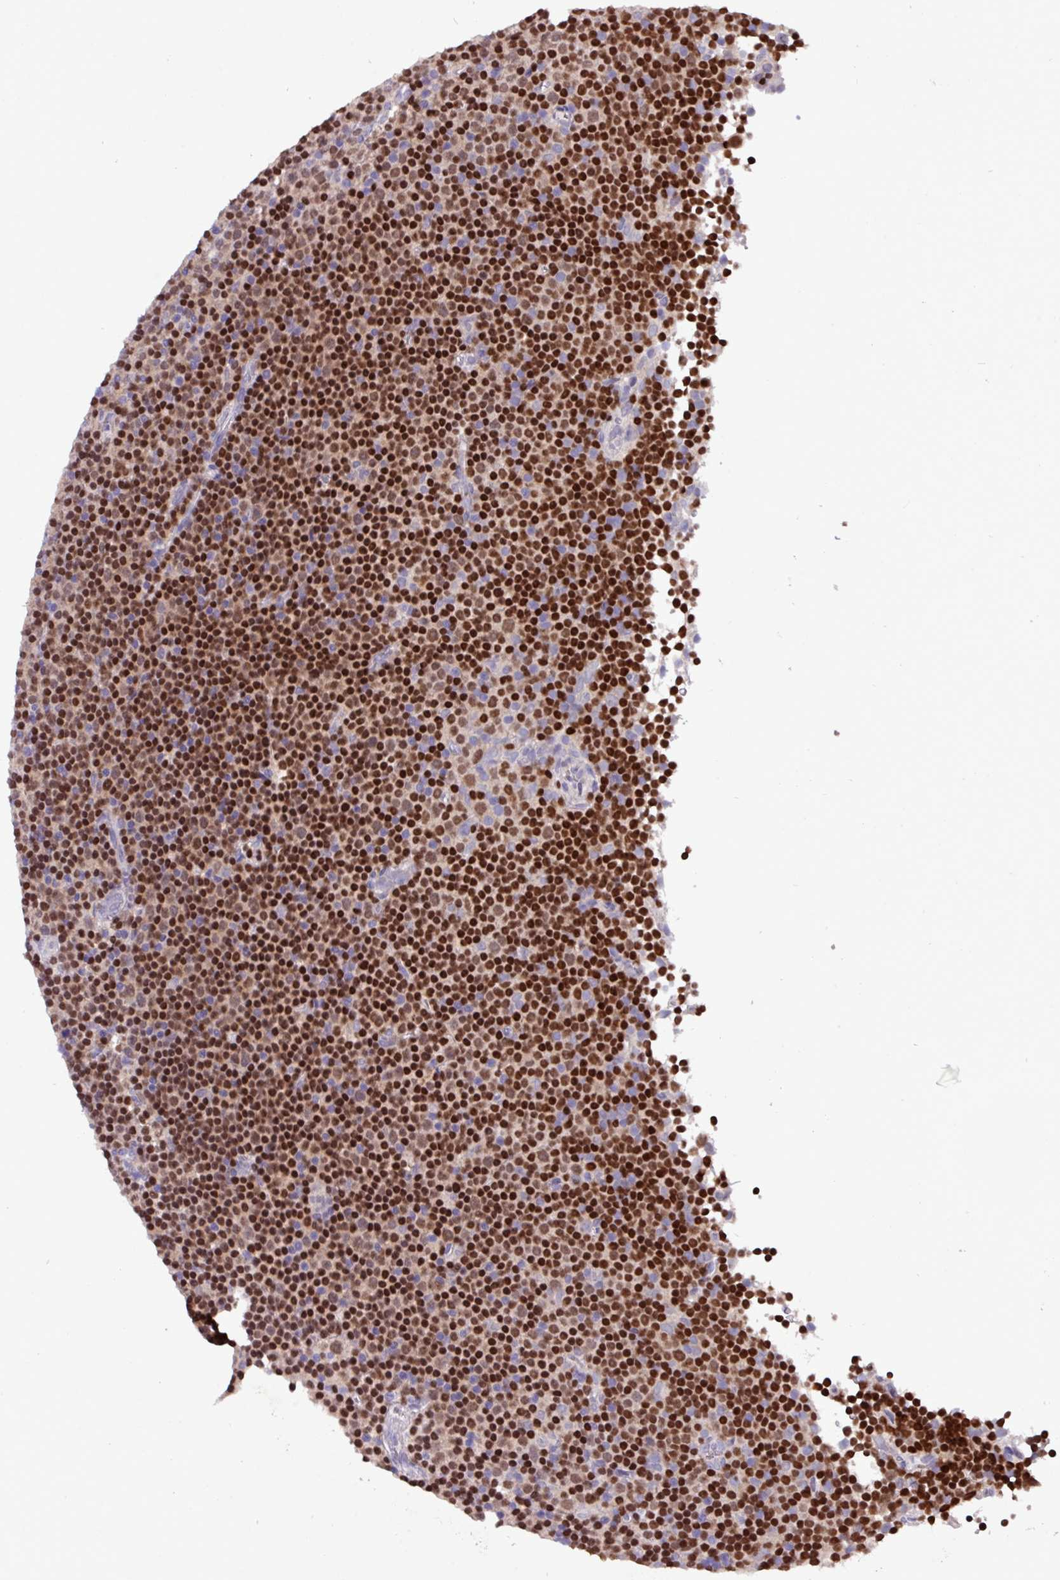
{"staining": {"intensity": "strong", "quantity": ">75%", "location": "nuclear"}, "tissue": "lymphoma", "cell_type": "Tumor cells", "image_type": "cancer", "snomed": [{"axis": "morphology", "description": "Malignant lymphoma, non-Hodgkin's type, Low grade"}, {"axis": "topography", "description": "Lymph node"}], "caption": "A brown stain shows strong nuclear staining of a protein in human malignant lymphoma, non-Hodgkin's type (low-grade) tumor cells.", "gene": "PAX8", "patient": {"sex": "female", "age": 67}}